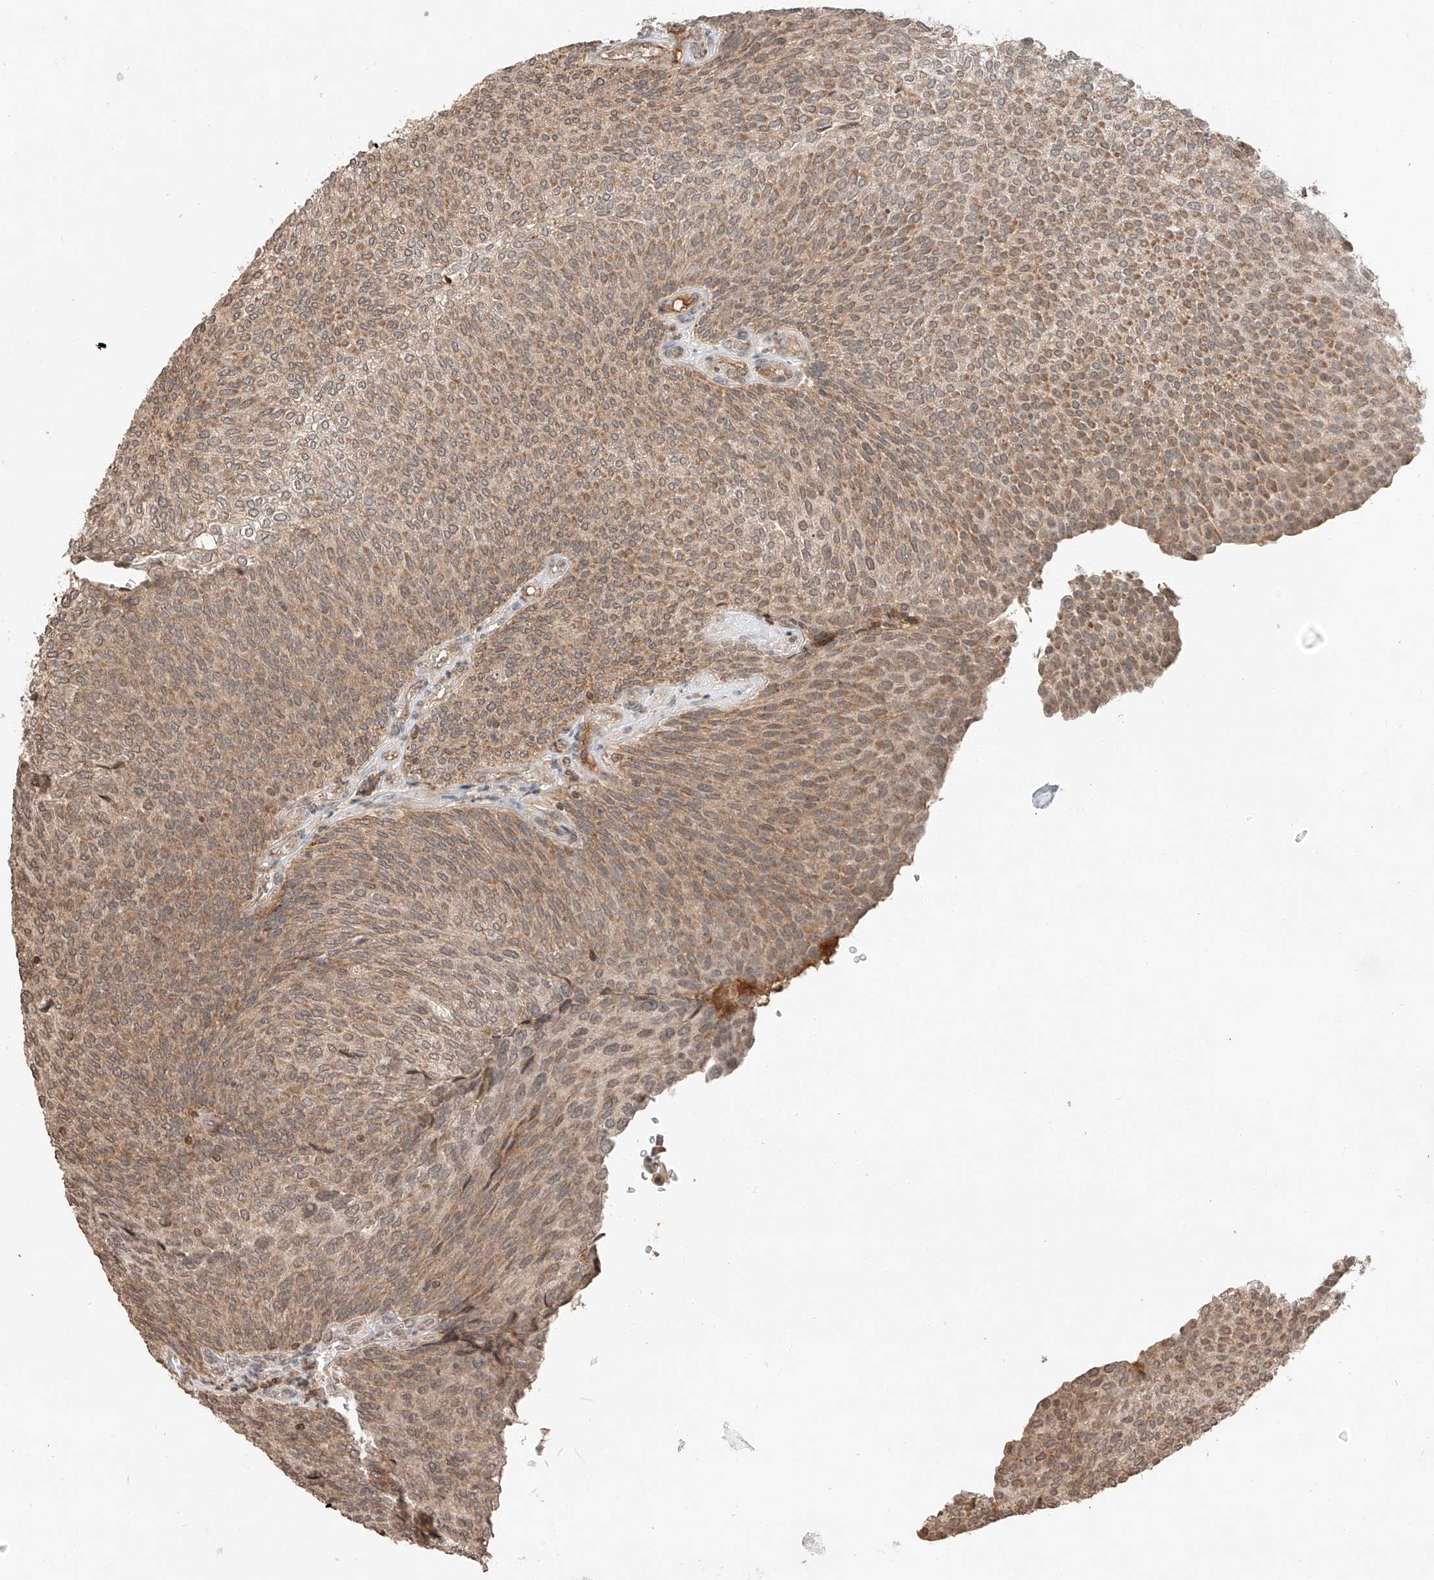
{"staining": {"intensity": "moderate", "quantity": ">75%", "location": "cytoplasmic/membranous"}, "tissue": "urothelial cancer", "cell_type": "Tumor cells", "image_type": "cancer", "snomed": [{"axis": "morphology", "description": "Urothelial carcinoma, Low grade"}, {"axis": "topography", "description": "Urinary bladder"}], "caption": "This is an image of IHC staining of urothelial cancer, which shows moderate staining in the cytoplasmic/membranous of tumor cells.", "gene": "ARHGAP33", "patient": {"sex": "female", "age": 79}}